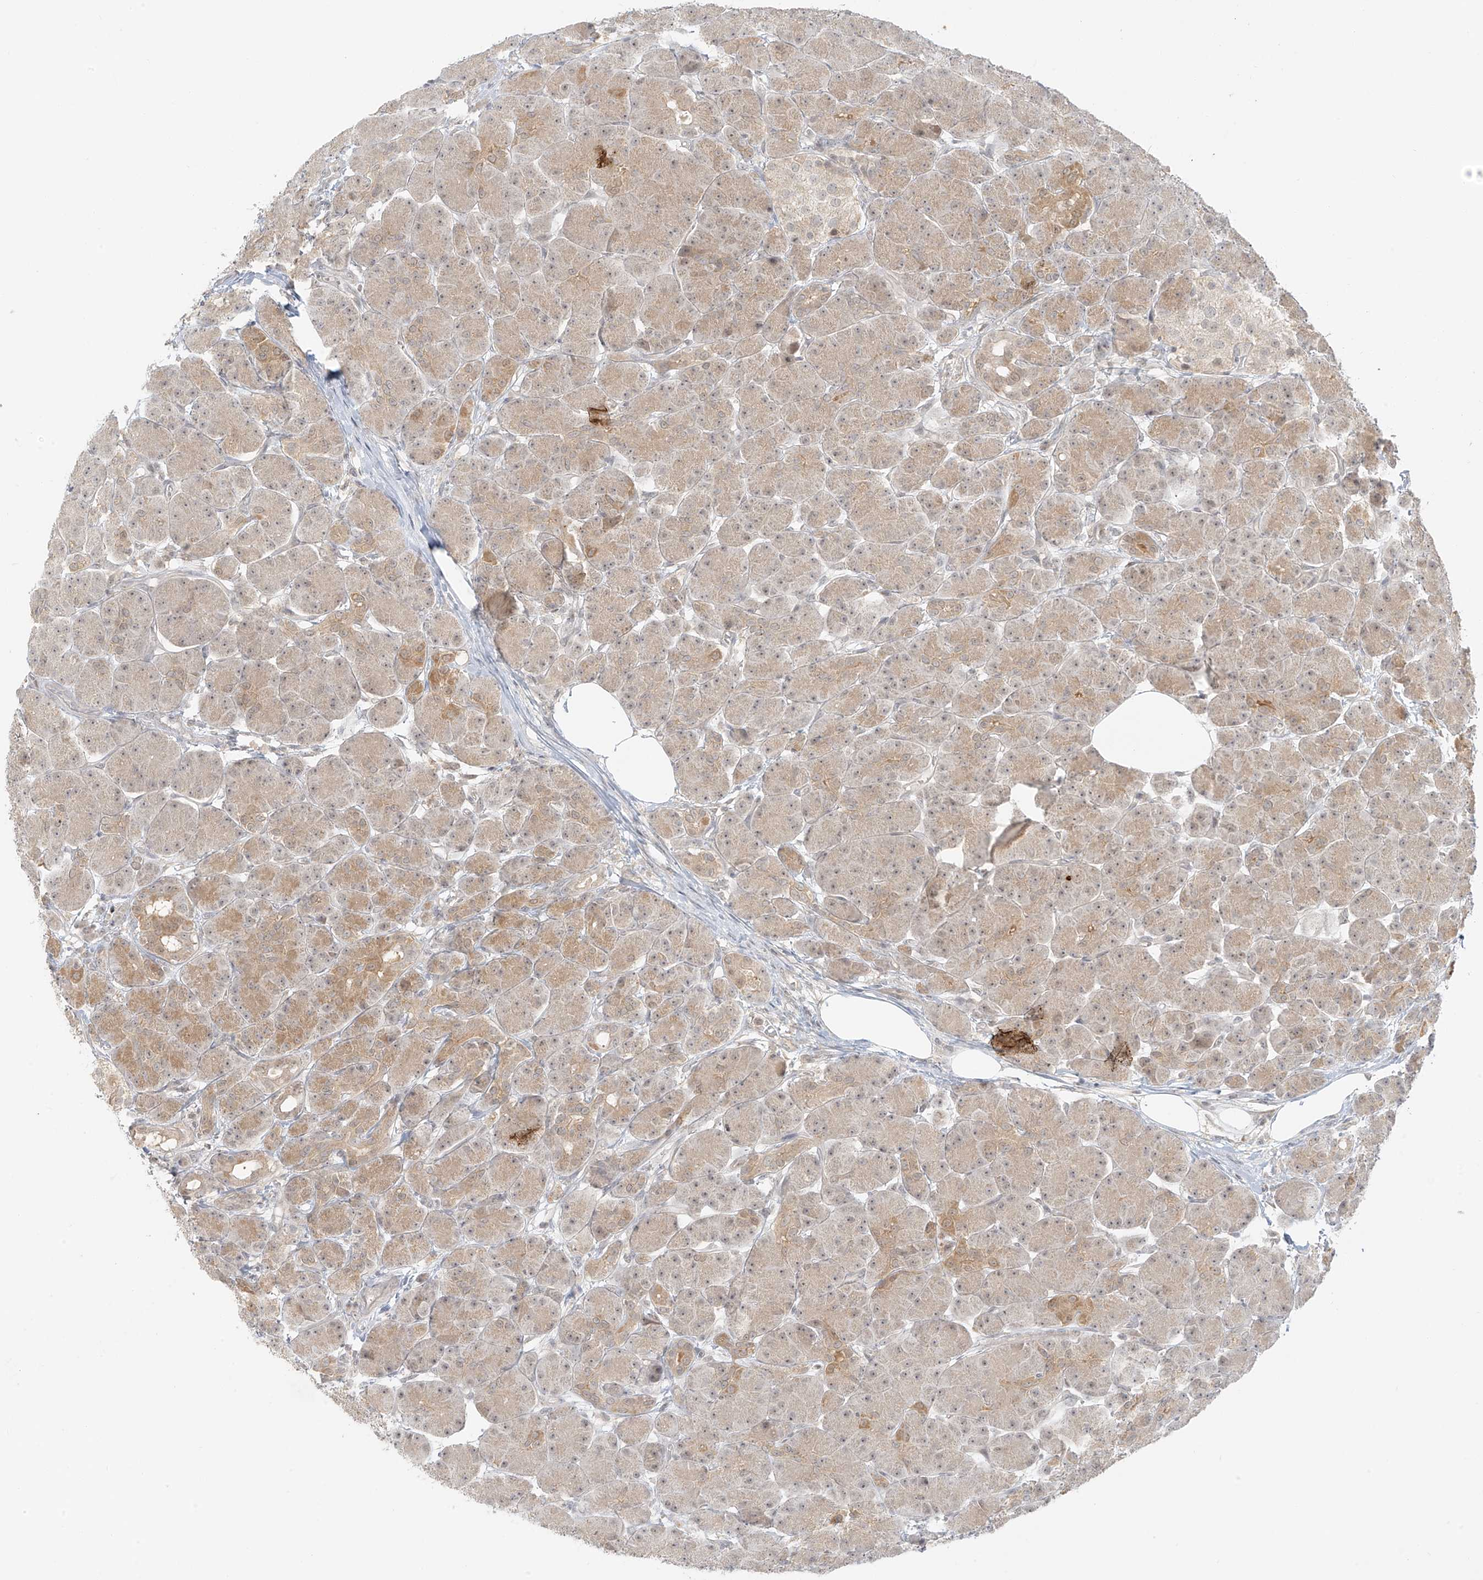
{"staining": {"intensity": "moderate", "quantity": ">75%", "location": "cytoplasmic/membranous"}, "tissue": "pancreas", "cell_type": "Exocrine glandular cells", "image_type": "normal", "snomed": [{"axis": "morphology", "description": "Normal tissue, NOS"}, {"axis": "topography", "description": "Pancreas"}], "caption": "DAB (3,3'-diaminobenzidine) immunohistochemical staining of benign human pancreas reveals moderate cytoplasmic/membranous protein staining in approximately >75% of exocrine glandular cells. (DAB (3,3'-diaminobenzidine) = brown stain, brightfield microscopy at high magnification).", "gene": "MIPEP", "patient": {"sex": "male", "age": 63}}